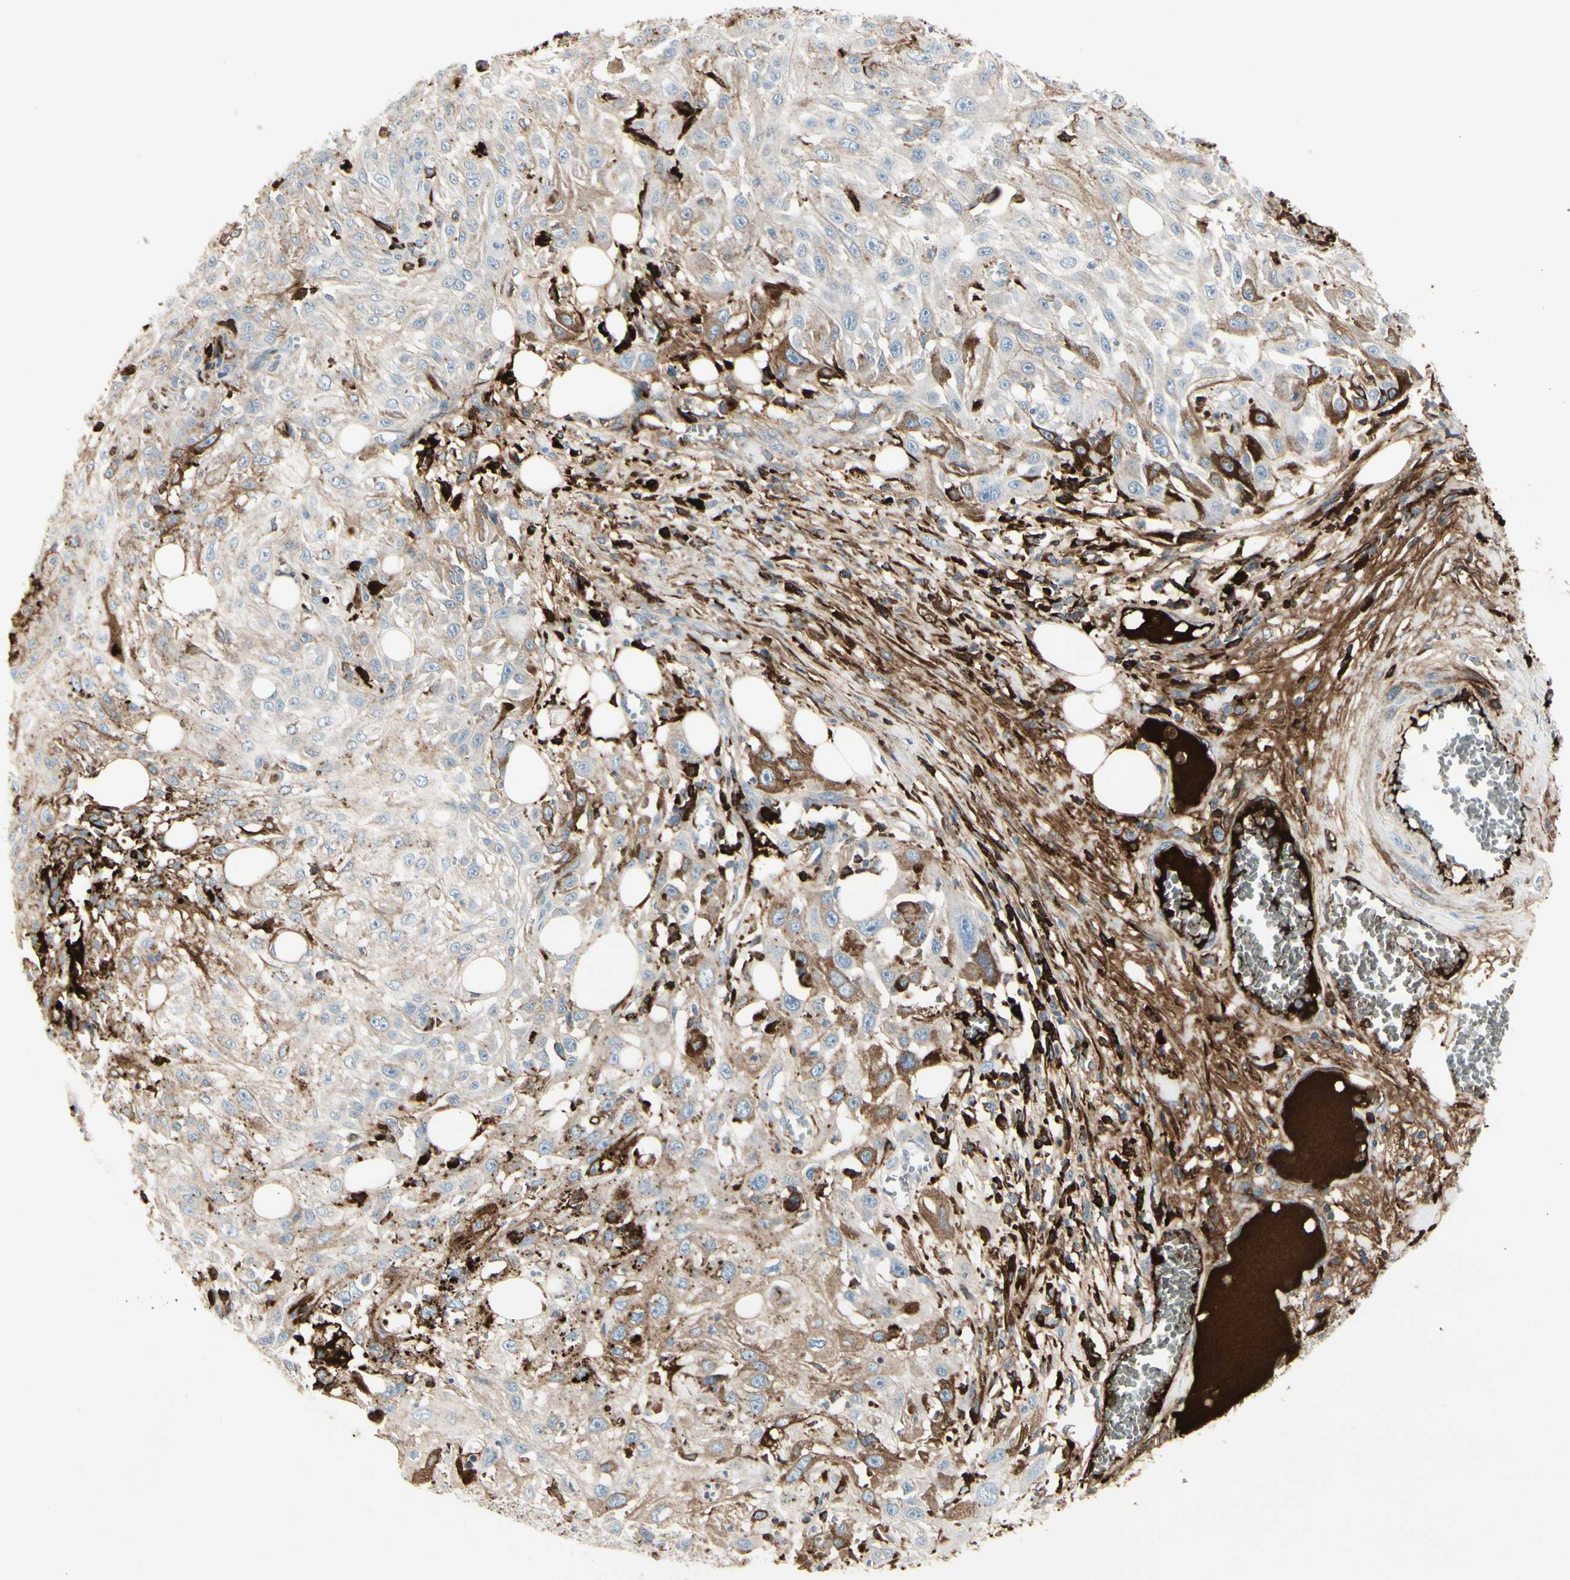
{"staining": {"intensity": "weak", "quantity": ">75%", "location": "cytoplasmic/membranous"}, "tissue": "skin cancer", "cell_type": "Tumor cells", "image_type": "cancer", "snomed": [{"axis": "morphology", "description": "Squamous cell carcinoma, NOS"}, {"axis": "topography", "description": "Skin"}], "caption": "Immunohistochemical staining of human skin cancer reveals weak cytoplasmic/membranous protein positivity in approximately >75% of tumor cells.", "gene": "IGHG1", "patient": {"sex": "male", "age": 75}}